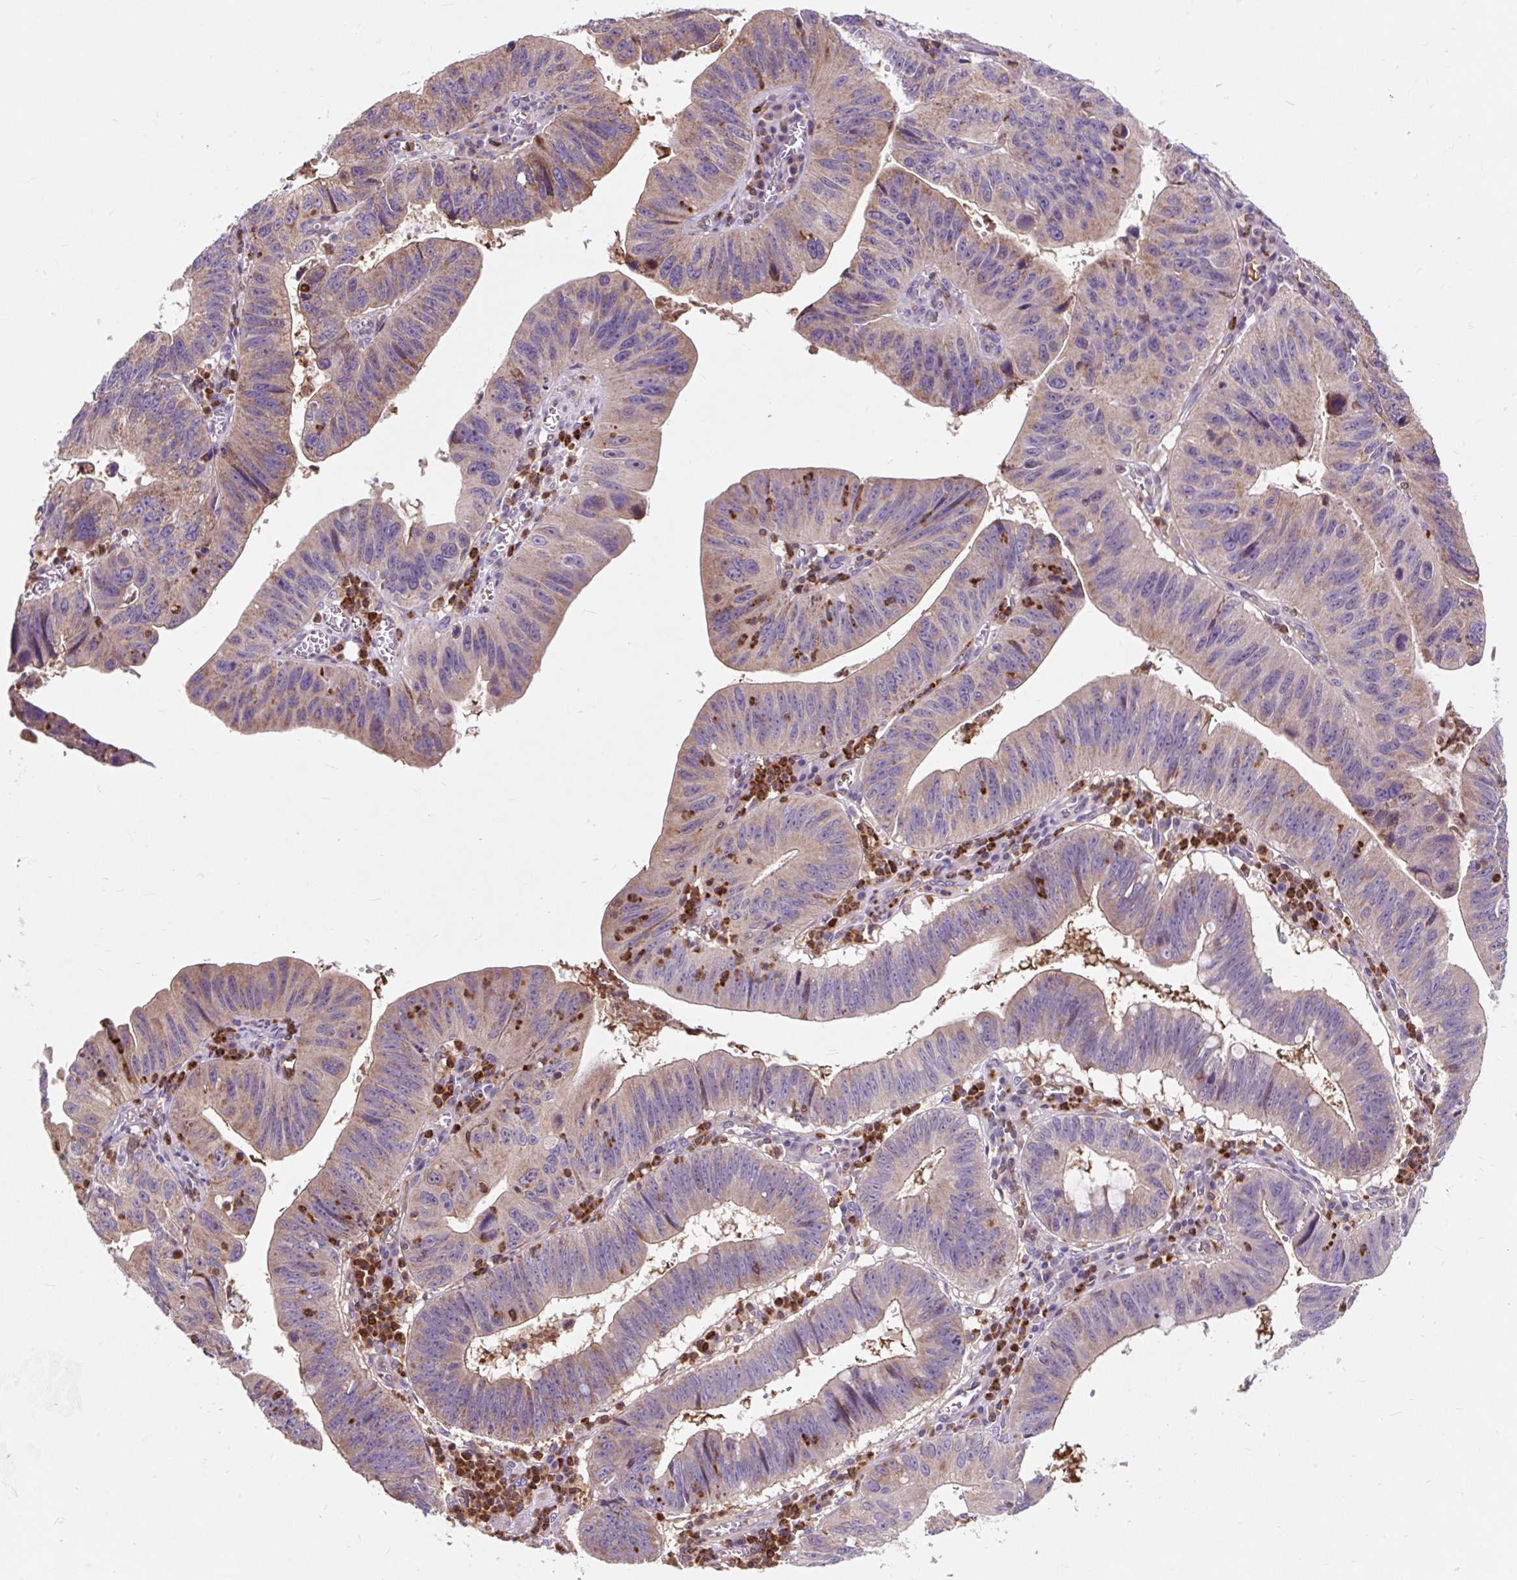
{"staining": {"intensity": "weak", "quantity": "25%-75%", "location": "cytoplasmic/membranous"}, "tissue": "stomach cancer", "cell_type": "Tumor cells", "image_type": "cancer", "snomed": [{"axis": "morphology", "description": "Adenocarcinoma, NOS"}, {"axis": "topography", "description": "Stomach"}], "caption": "High-power microscopy captured an immunohistochemistry (IHC) photomicrograph of stomach cancer, revealing weak cytoplasmic/membranous expression in about 25%-75% of tumor cells.", "gene": "CISD3", "patient": {"sex": "male", "age": 59}}